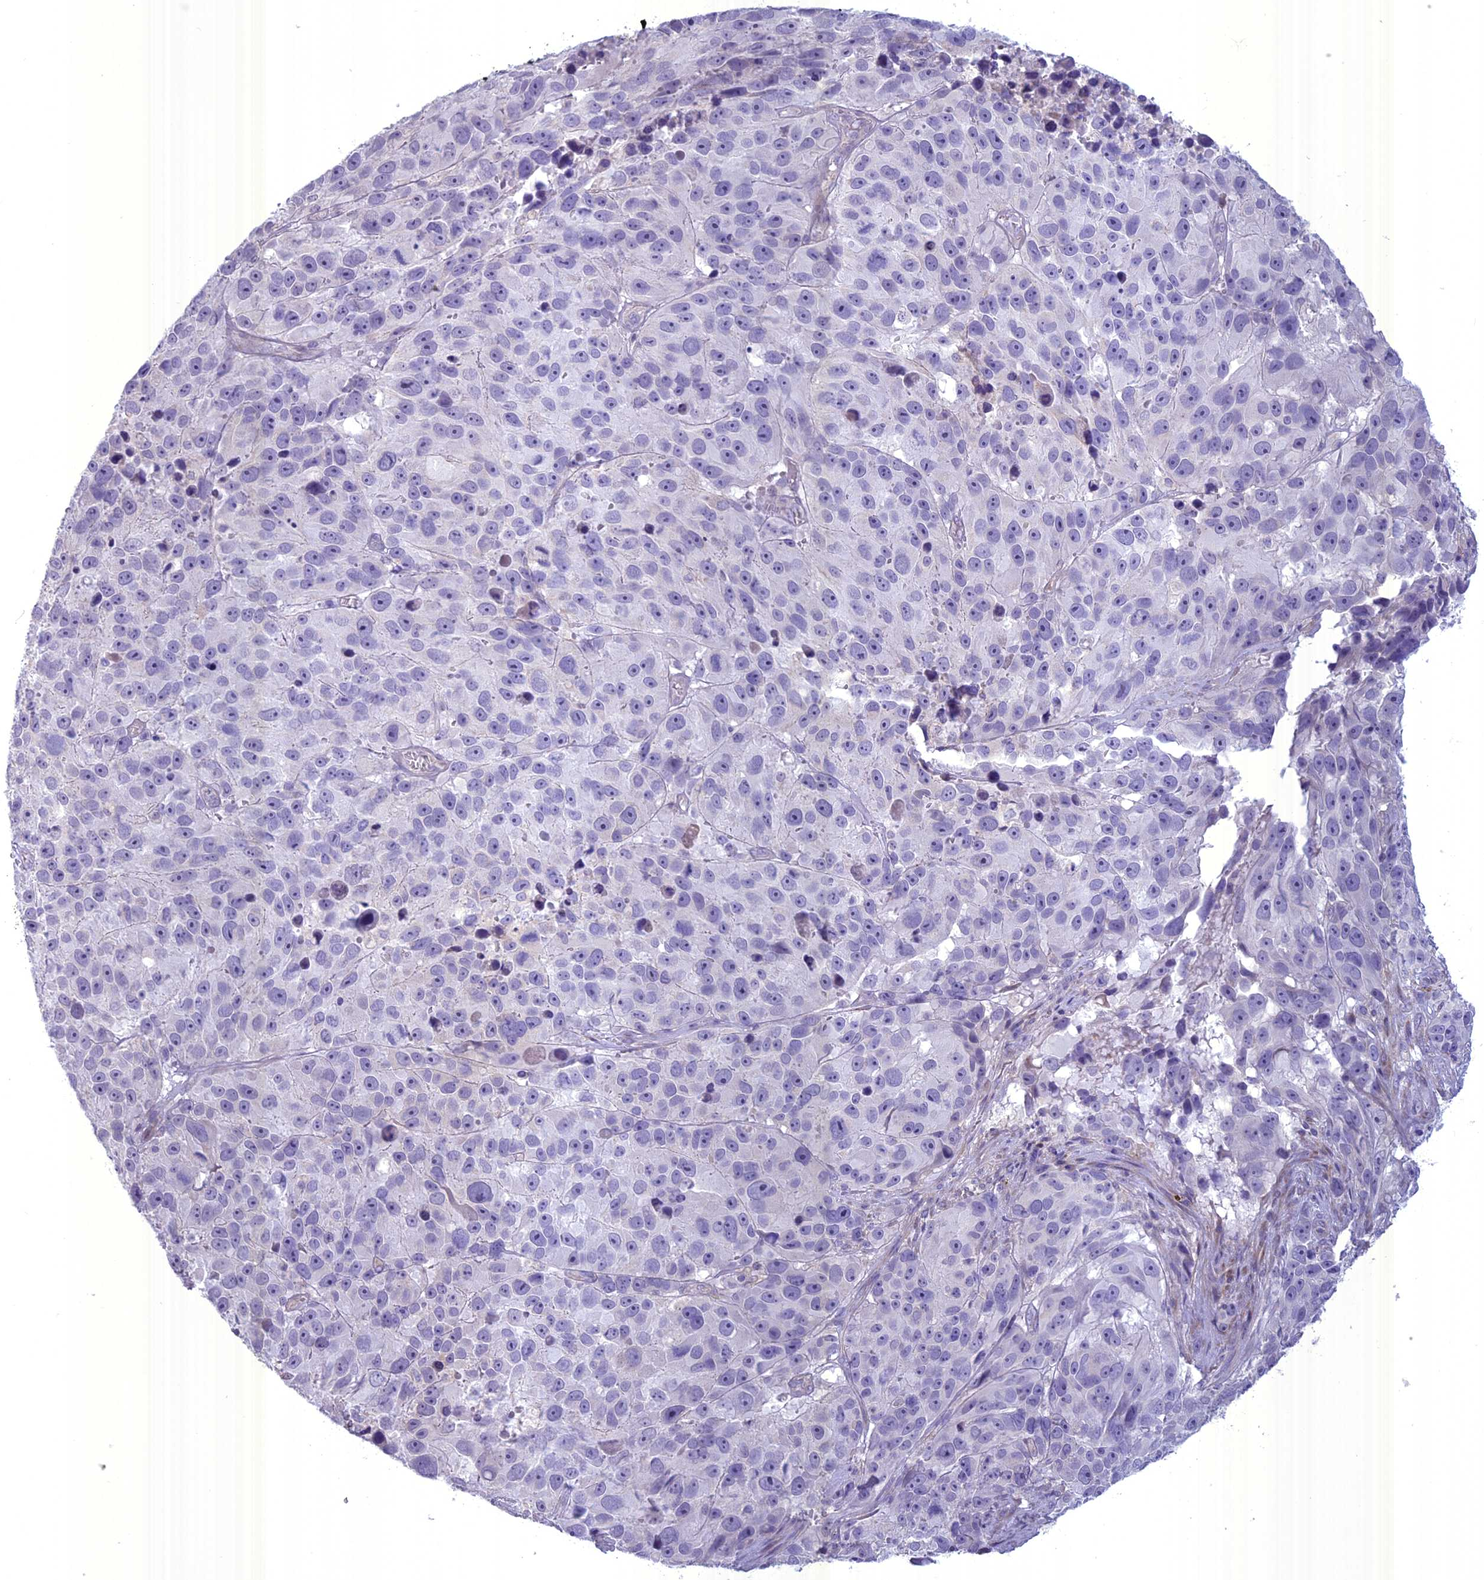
{"staining": {"intensity": "negative", "quantity": "none", "location": "none"}, "tissue": "melanoma", "cell_type": "Tumor cells", "image_type": "cancer", "snomed": [{"axis": "morphology", "description": "Malignant melanoma, NOS"}, {"axis": "topography", "description": "Skin"}], "caption": "Immunohistochemistry (IHC) of human malignant melanoma exhibits no expression in tumor cells.", "gene": "SPHKAP", "patient": {"sex": "male", "age": 84}}